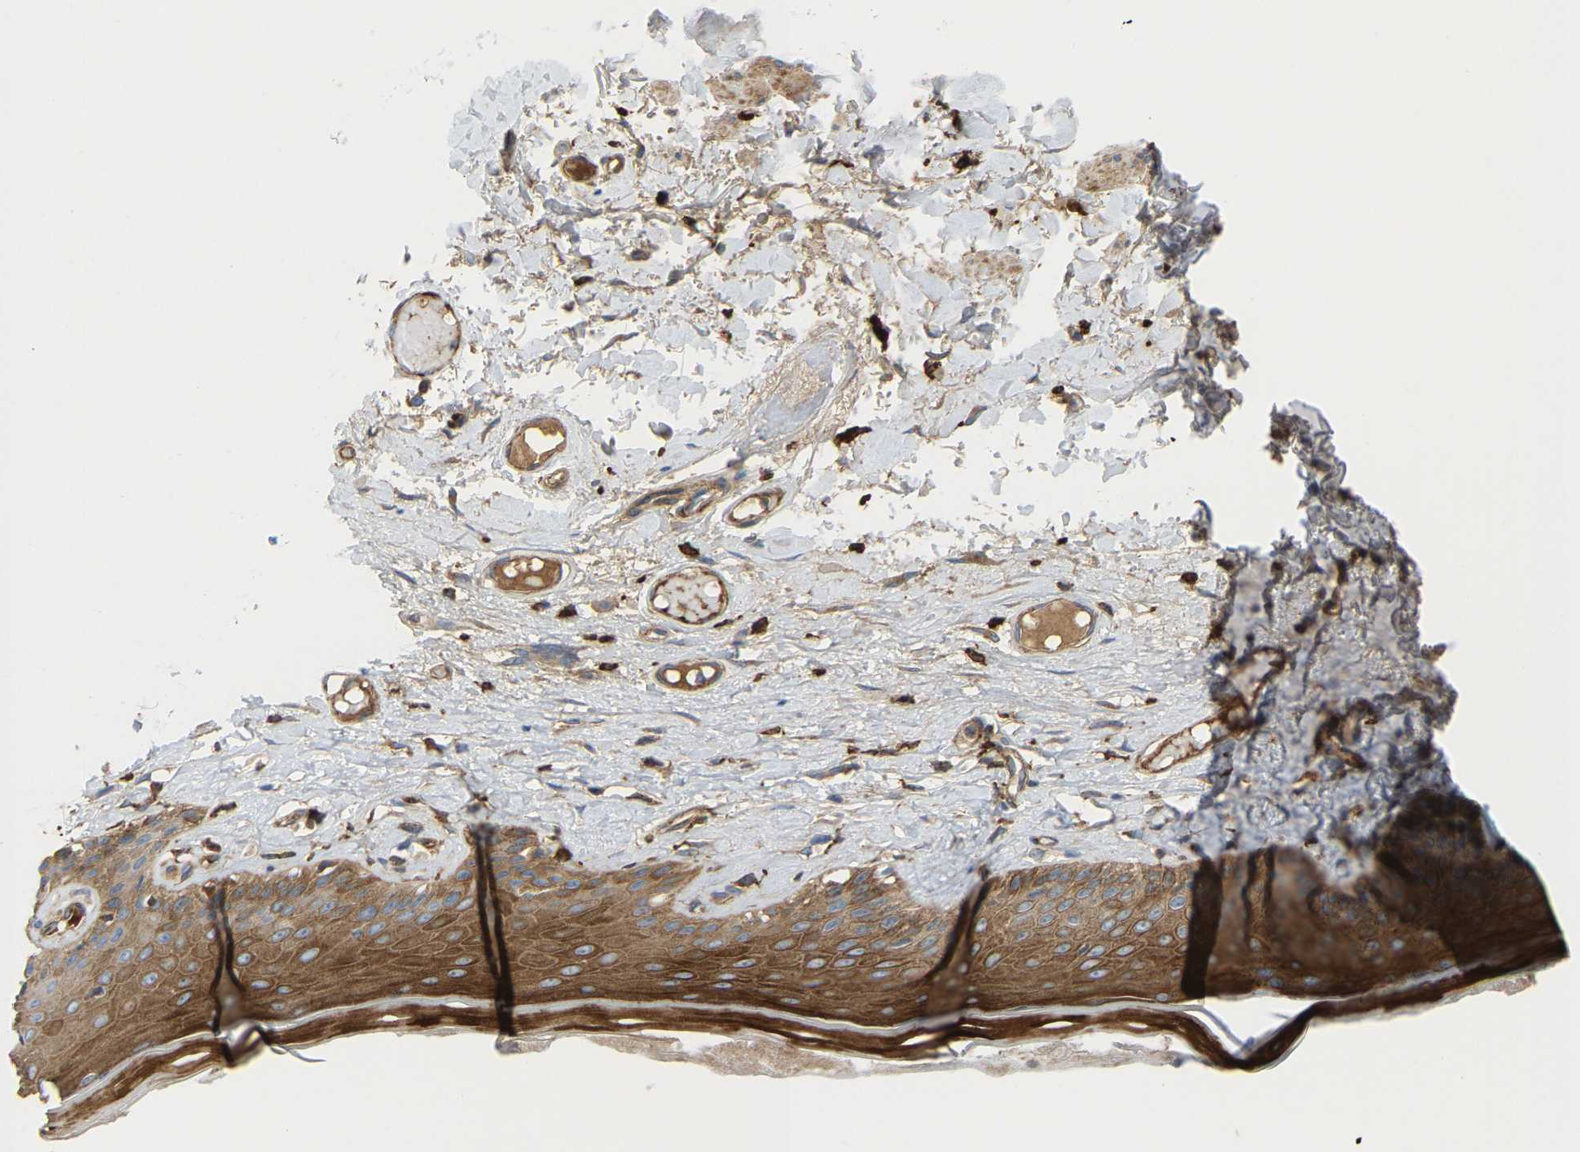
{"staining": {"intensity": "moderate", "quantity": ">75%", "location": "cytoplasmic/membranous"}, "tissue": "skin", "cell_type": "Epidermal cells", "image_type": "normal", "snomed": [{"axis": "morphology", "description": "Normal tissue, NOS"}, {"axis": "topography", "description": "Vulva"}], "caption": "Approximately >75% of epidermal cells in normal human skin exhibit moderate cytoplasmic/membranous protein staining as visualized by brown immunohistochemical staining.", "gene": "PICALM", "patient": {"sex": "female", "age": 73}}